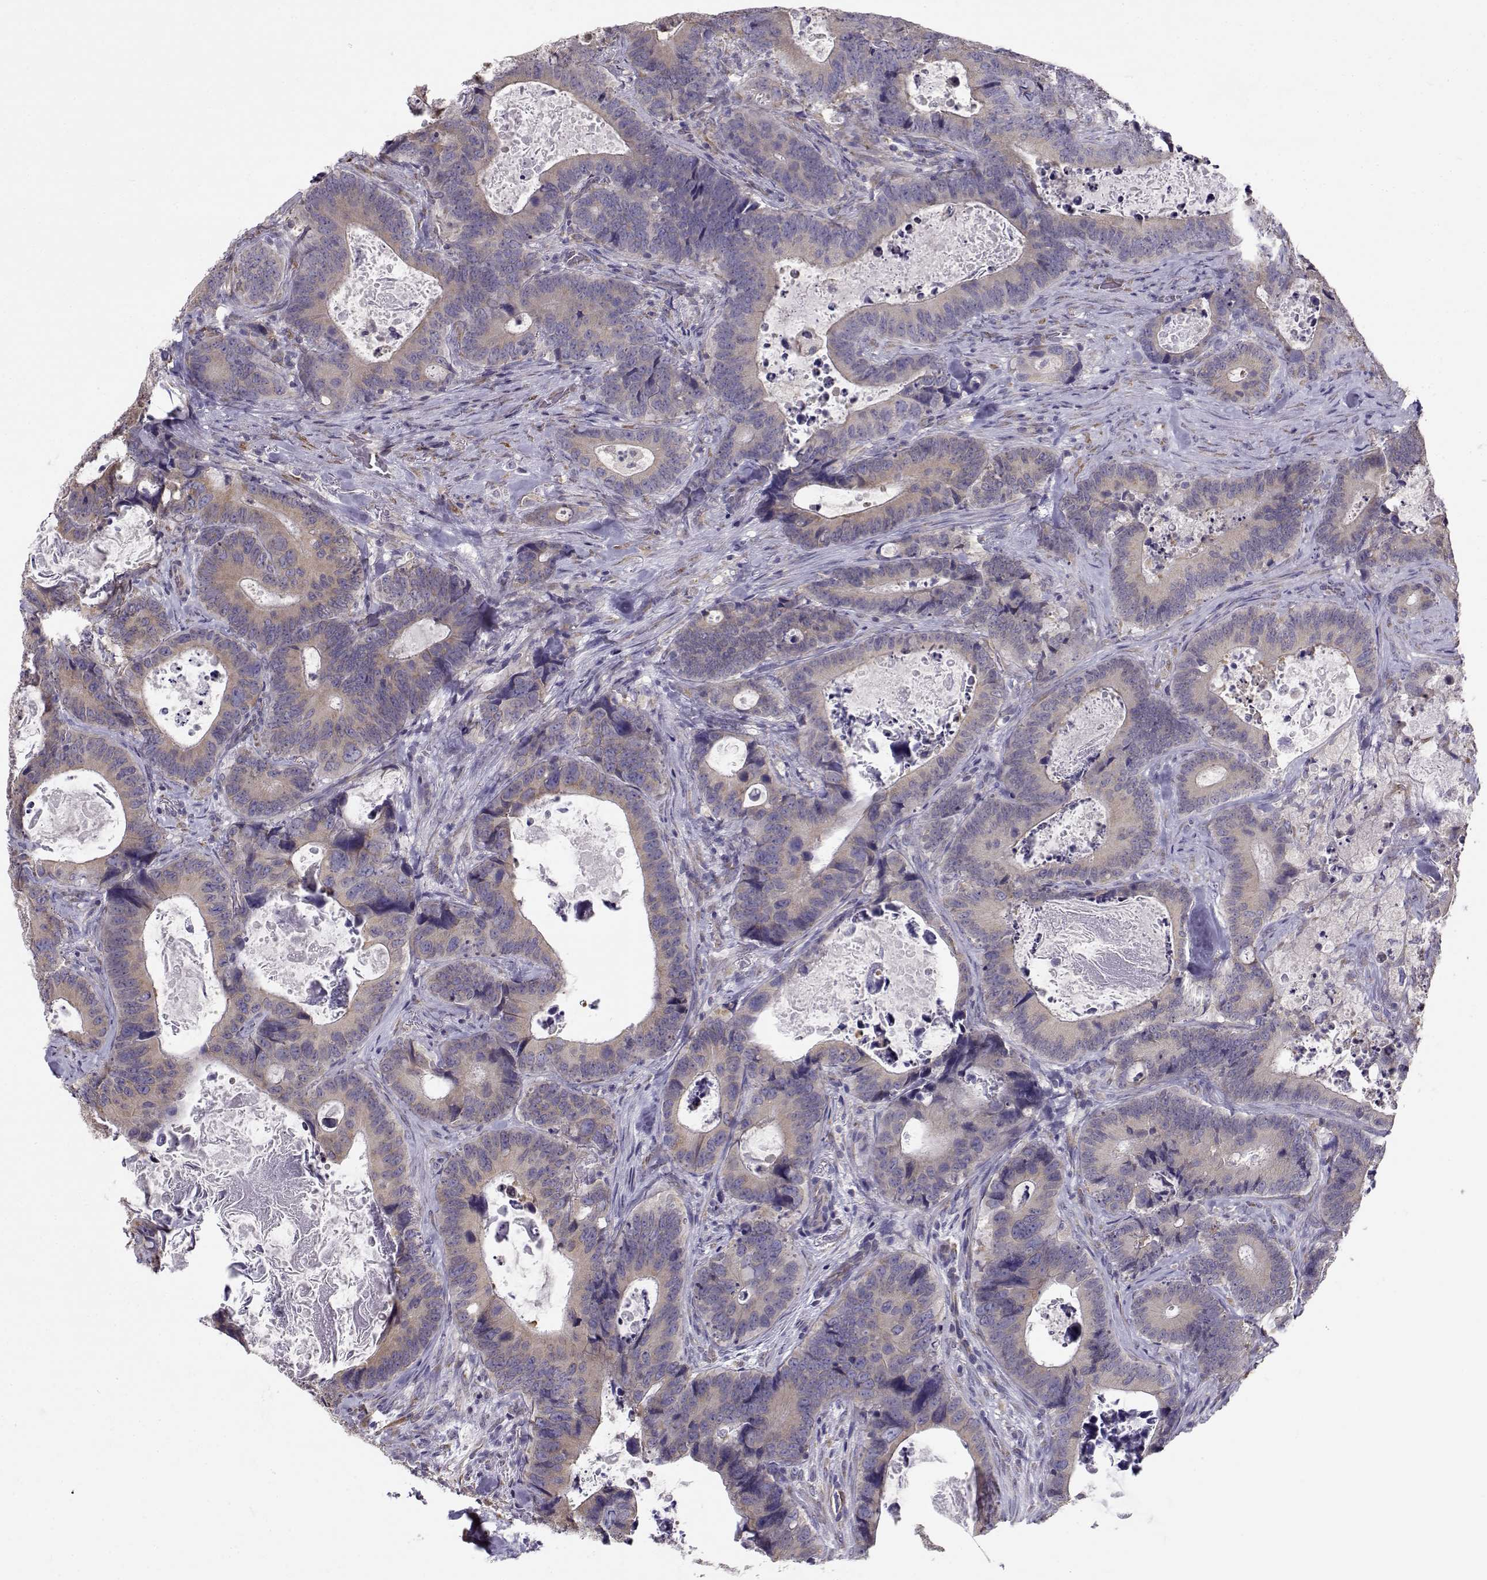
{"staining": {"intensity": "weak", "quantity": "25%-75%", "location": "cytoplasmic/membranous"}, "tissue": "colorectal cancer", "cell_type": "Tumor cells", "image_type": "cancer", "snomed": [{"axis": "morphology", "description": "Adenocarcinoma, NOS"}, {"axis": "topography", "description": "Colon"}], "caption": "Protein expression by immunohistochemistry shows weak cytoplasmic/membranous expression in about 25%-75% of tumor cells in colorectal adenocarcinoma.", "gene": "BEND6", "patient": {"sex": "female", "age": 82}}